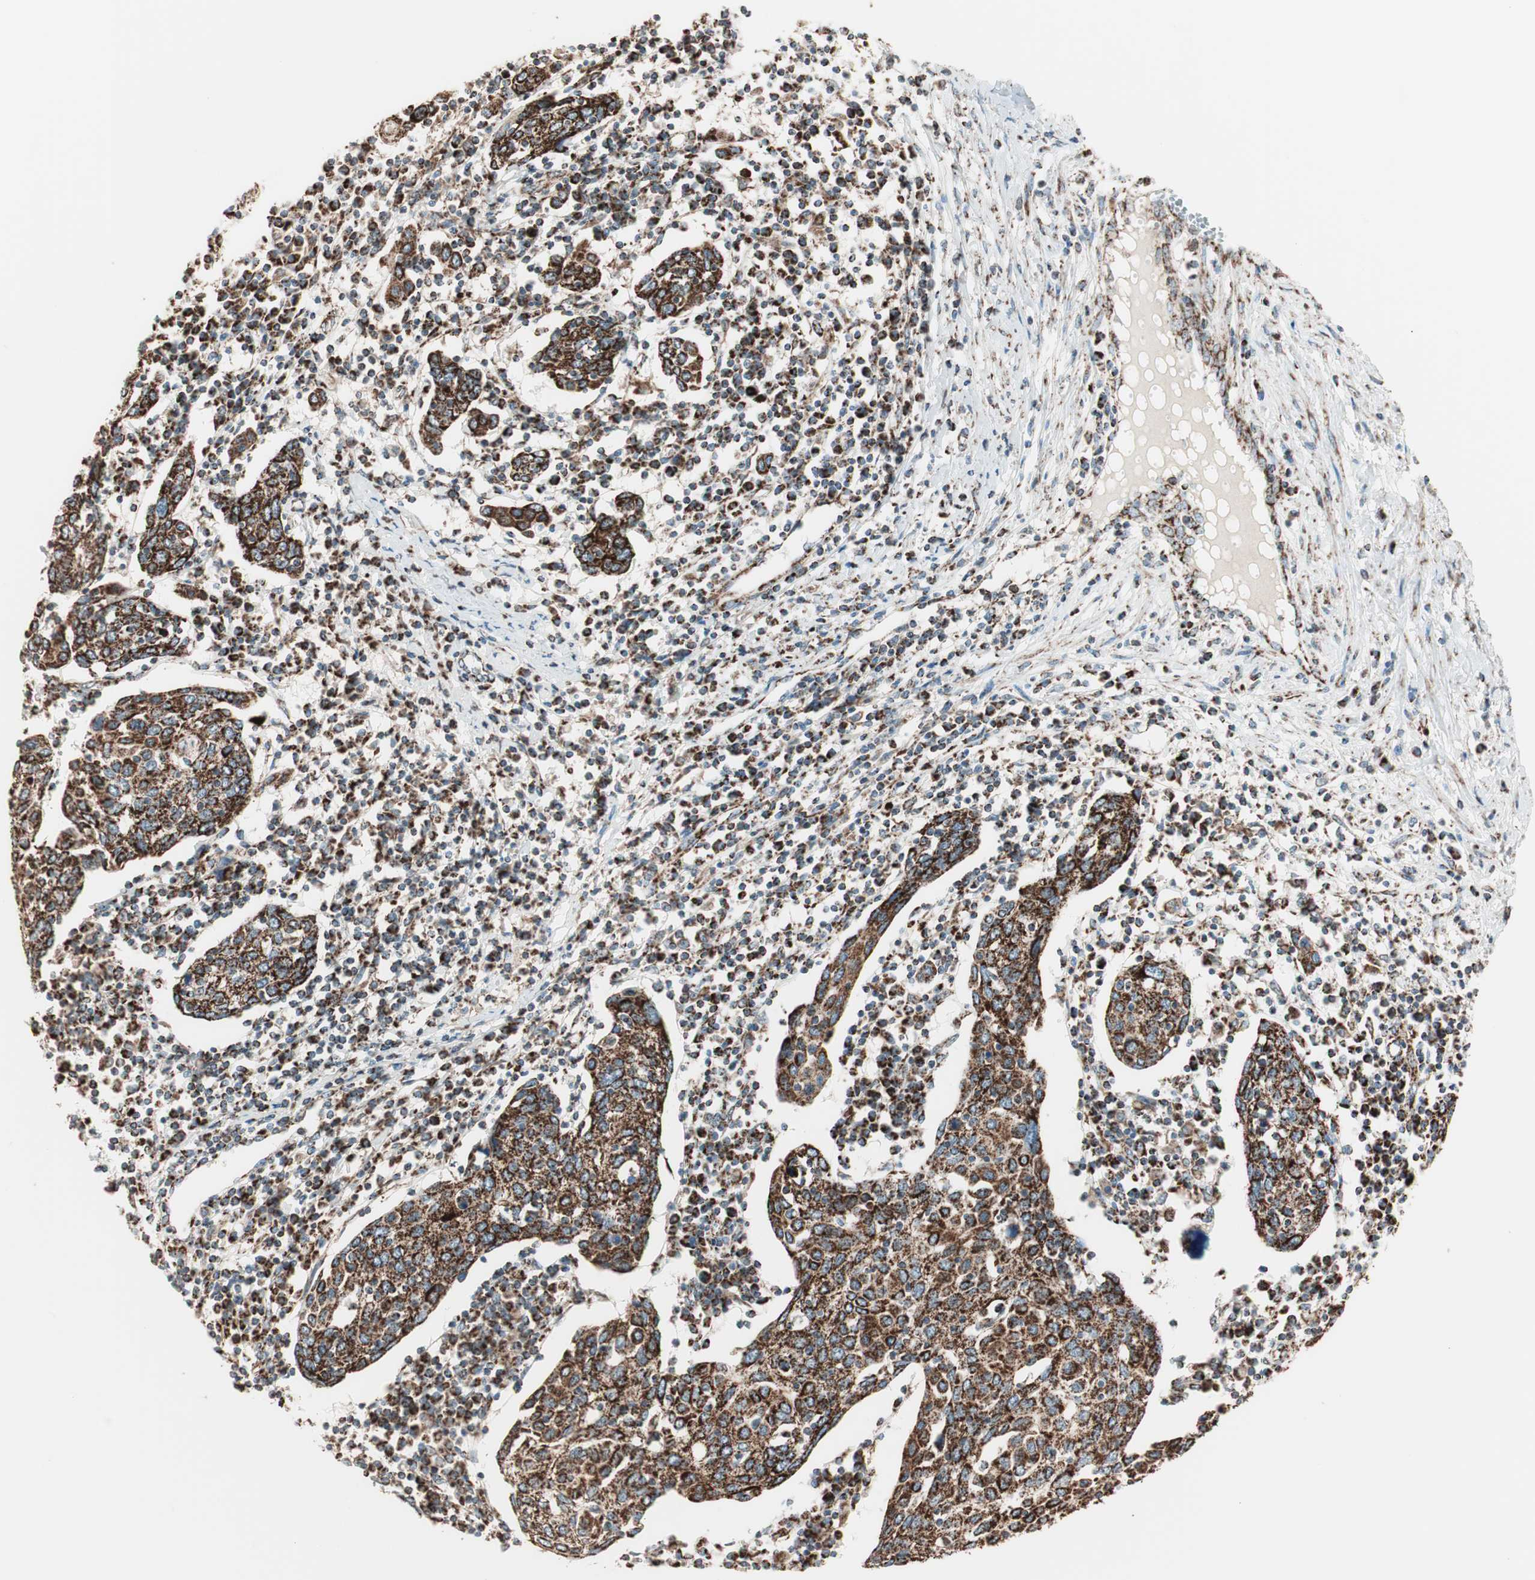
{"staining": {"intensity": "strong", "quantity": ">75%", "location": "cytoplasmic/membranous"}, "tissue": "cervical cancer", "cell_type": "Tumor cells", "image_type": "cancer", "snomed": [{"axis": "morphology", "description": "Squamous cell carcinoma, NOS"}, {"axis": "topography", "description": "Cervix"}], "caption": "IHC micrograph of neoplastic tissue: cervical squamous cell carcinoma stained using IHC reveals high levels of strong protein expression localized specifically in the cytoplasmic/membranous of tumor cells, appearing as a cytoplasmic/membranous brown color.", "gene": "TOMM22", "patient": {"sex": "female", "age": 40}}